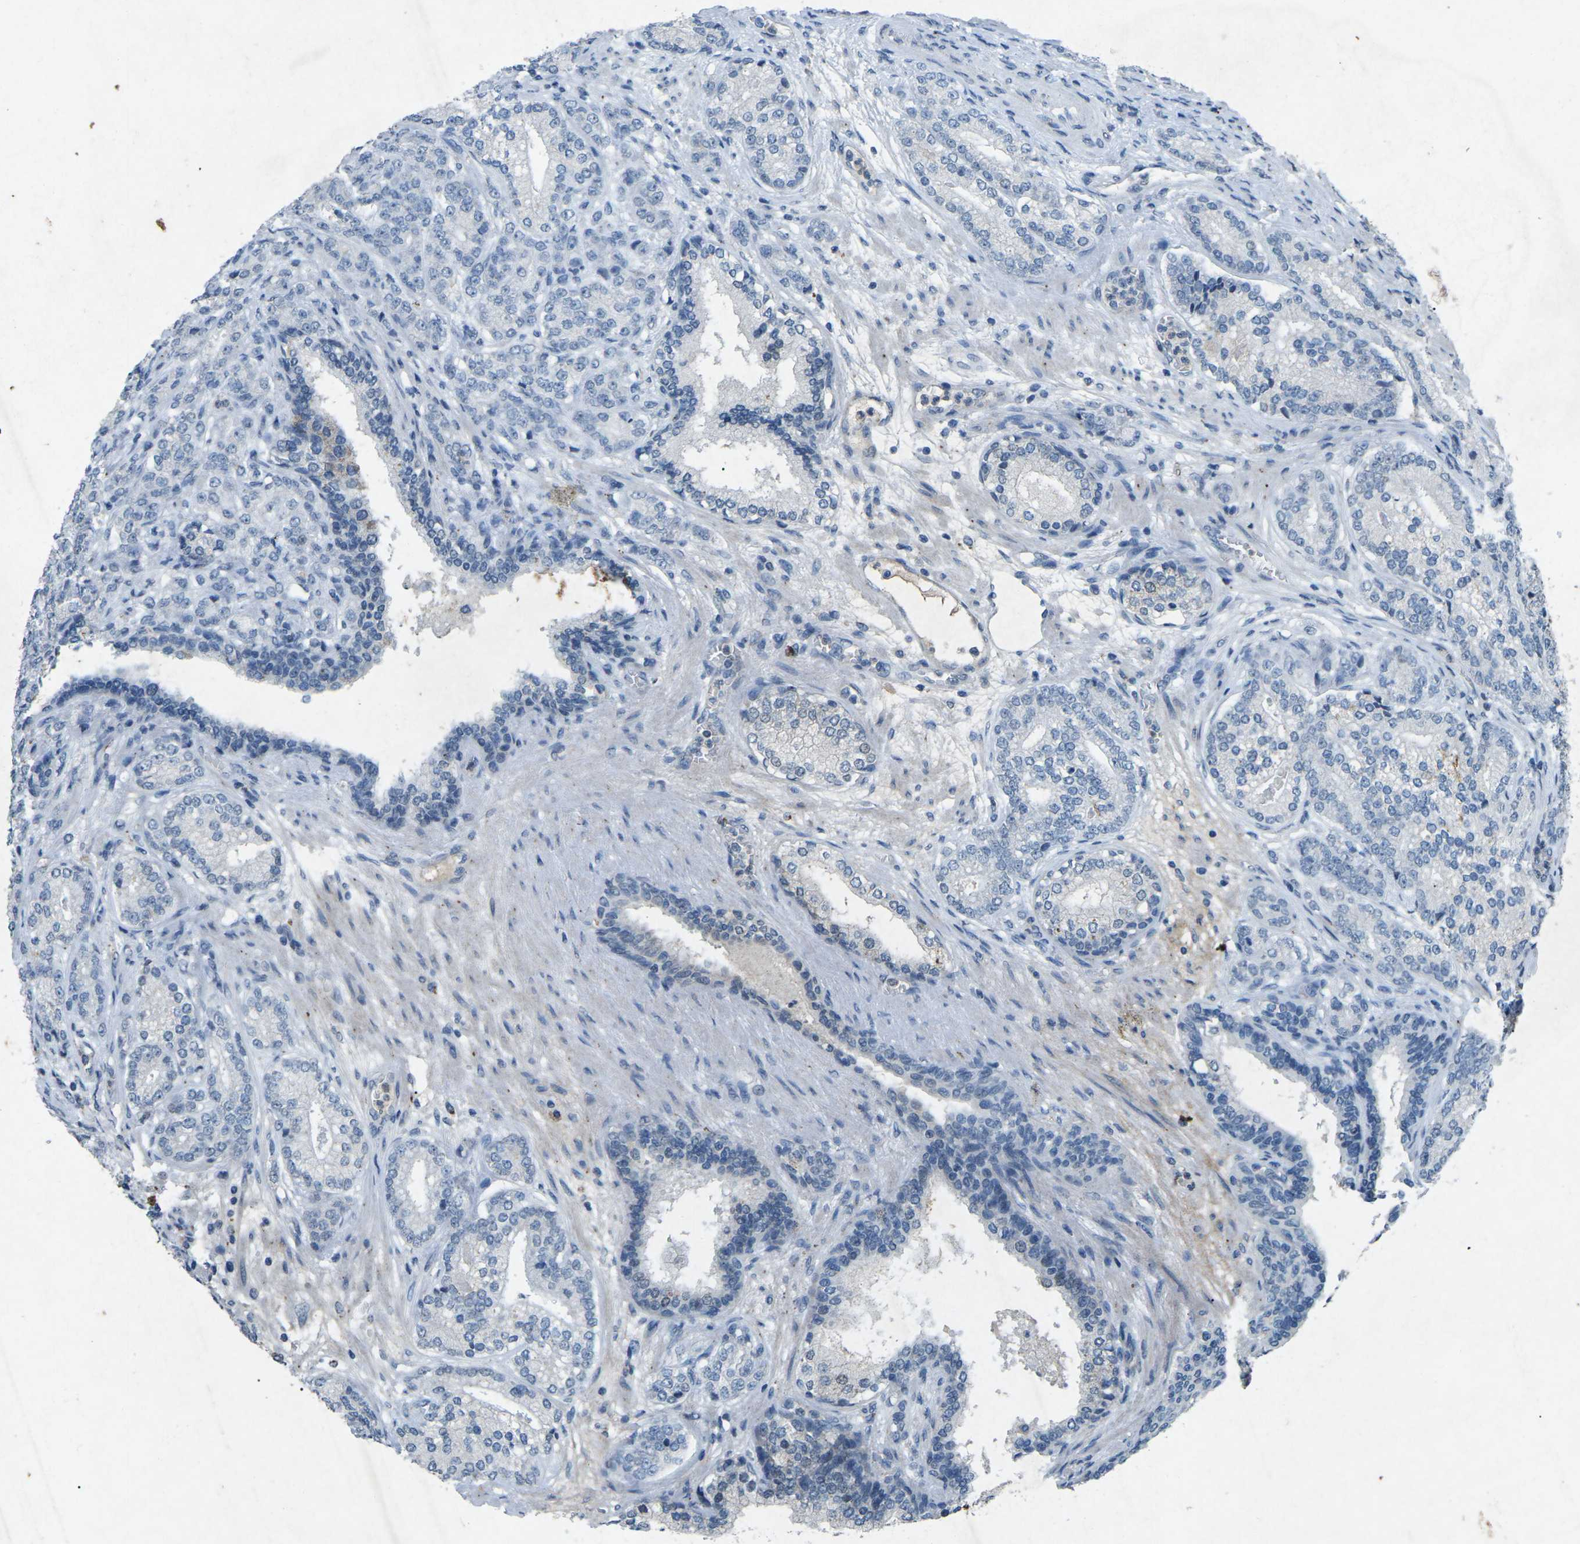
{"staining": {"intensity": "negative", "quantity": "none", "location": "none"}, "tissue": "prostate cancer", "cell_type": "Tumor cells", "image_type": "cancer", "snomed": [{"axis": "morphology", "description": "Adenocarcinoma, High grade"}, {"axis": "topography", "description": "Prostate"}], "caption": "Tumor cells are negative for brown protein staining in prostate adenocarcinoma (high-grade).", "gene": "A1BG", "patient": {"sex": "male", "age": 61}}